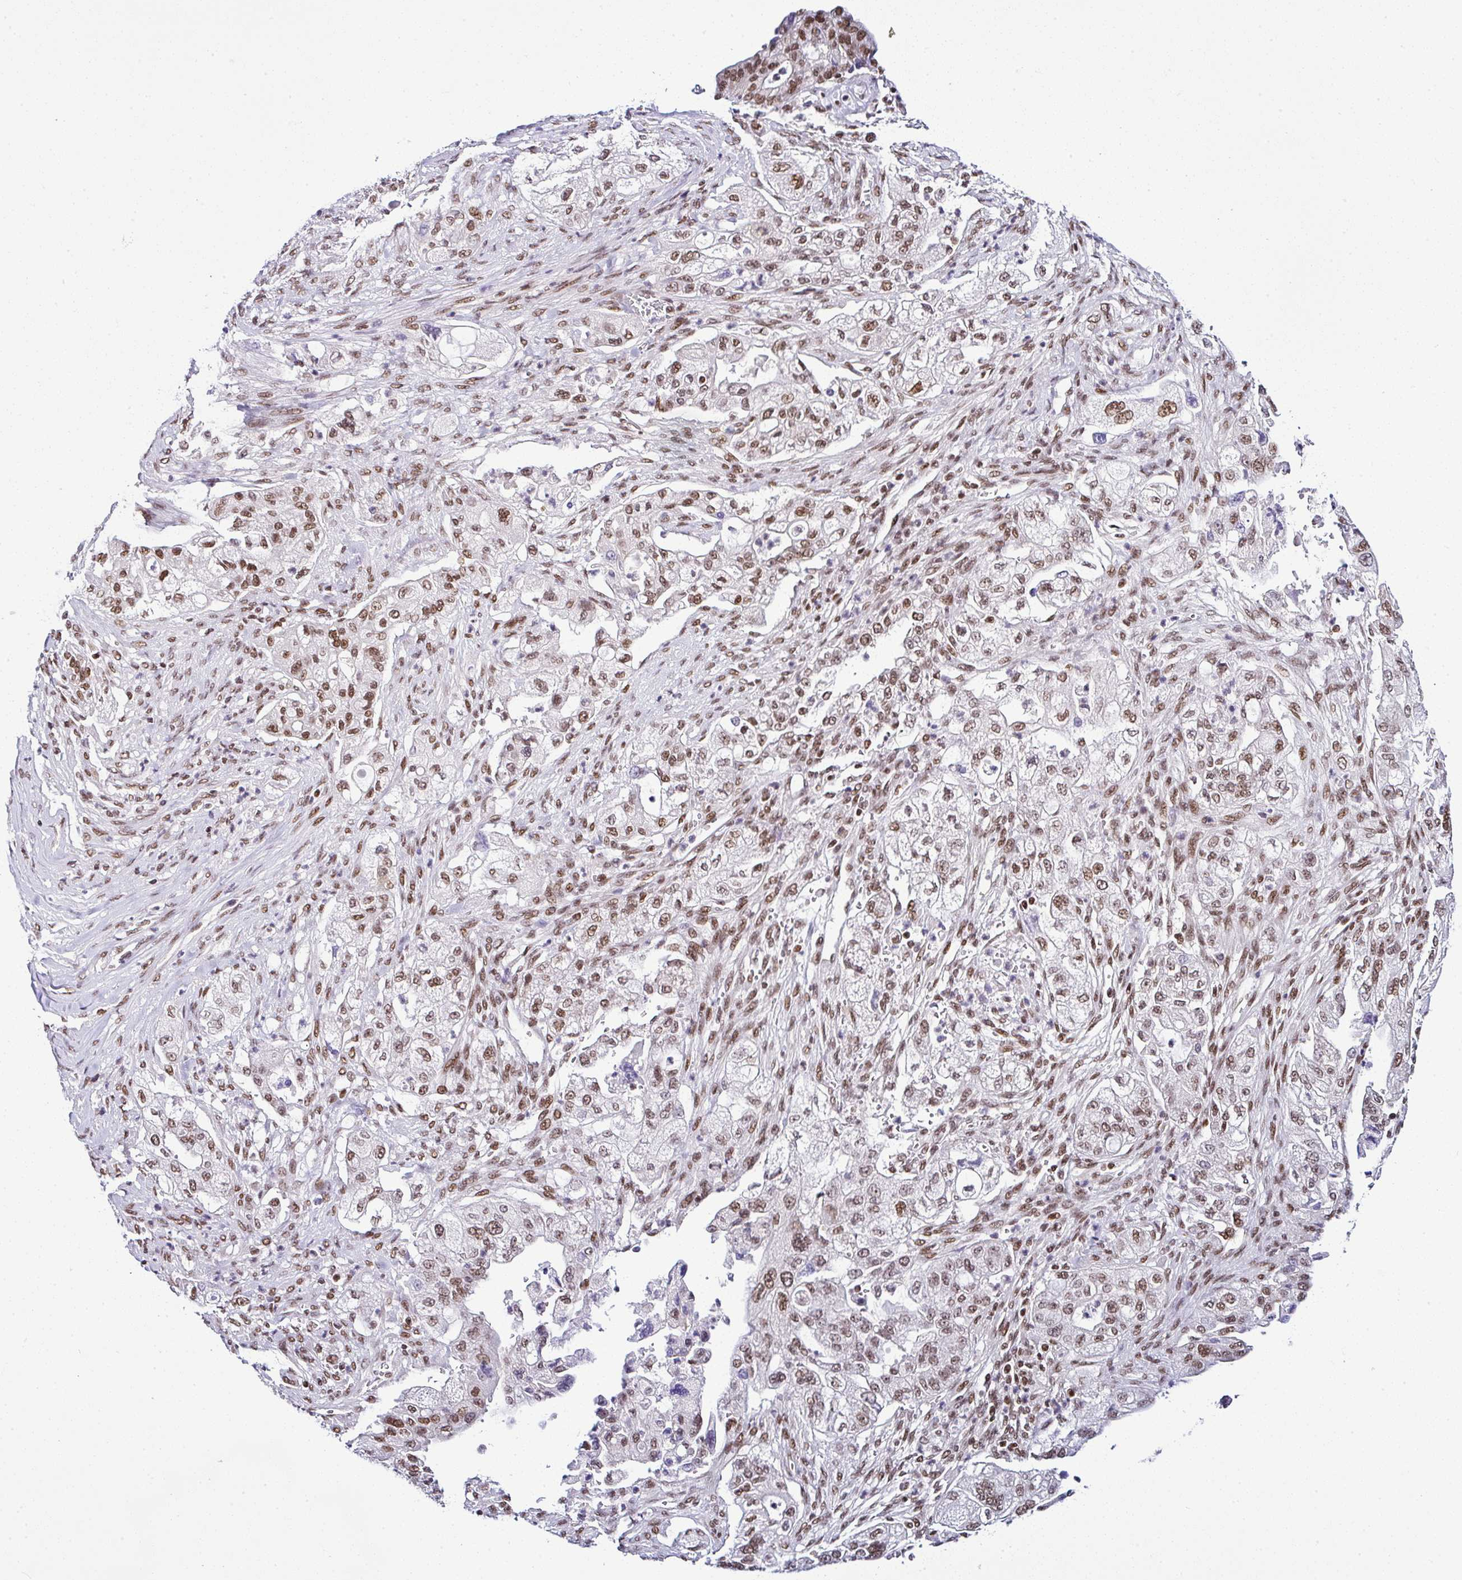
{"staining": {"intensity": "moderate", "quantity": ">75%", "location": "nuclear"}, "tissue": "pancreatic cancer", "cell_type": "Tumor cells", "image_type": "cancer", "snomed": [{"axis": "morphology", "description": "Adenocarcinoma, NOS"}, {"axis": "topography", "description": "Pancreas"}], "caption": "About >75% of tumor cells in adenocarcinoma (pancreatic) demonstrate moderate nuclear protein positivity as visualized by brown immunohistochemical staining.", "gene": "DR1", "patient": {"sex": "female", "age": 78}}